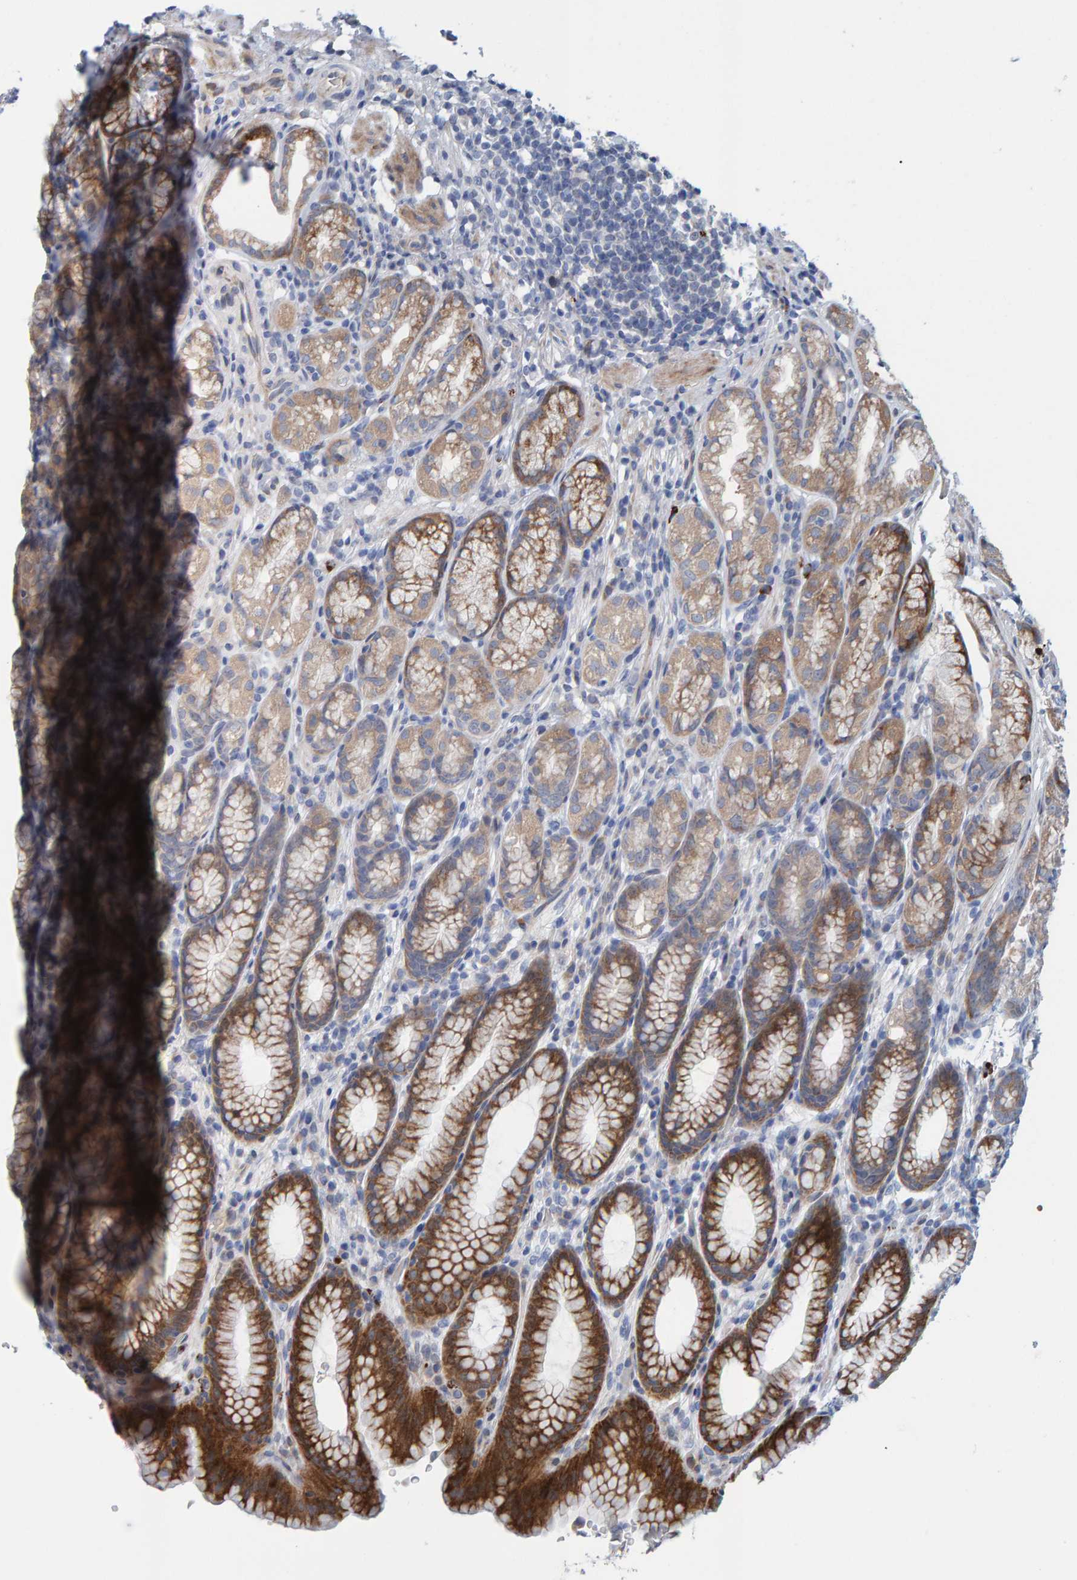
{"staining": {"intensity": "strong", "quantity": "<25%", "location": "cytoplasmic/membranous"}, "tissue": "stomach", "cell_type": "Glandular cells", "image_type": "normal", "snomed": [{"axis": "morphology", "description": "Normal tissue, NOS"}, {"axis": "topography", "description": "Stomach"}], "caption": "There is medium levels of strong cytoplasmic/membranous positivity in glandular cells of unremarkable stomach, as demonstrated by immunohistochemical staining (brown color).", "gene": "MFSD6L", "patient": {"sex": "male", "age": 42}}